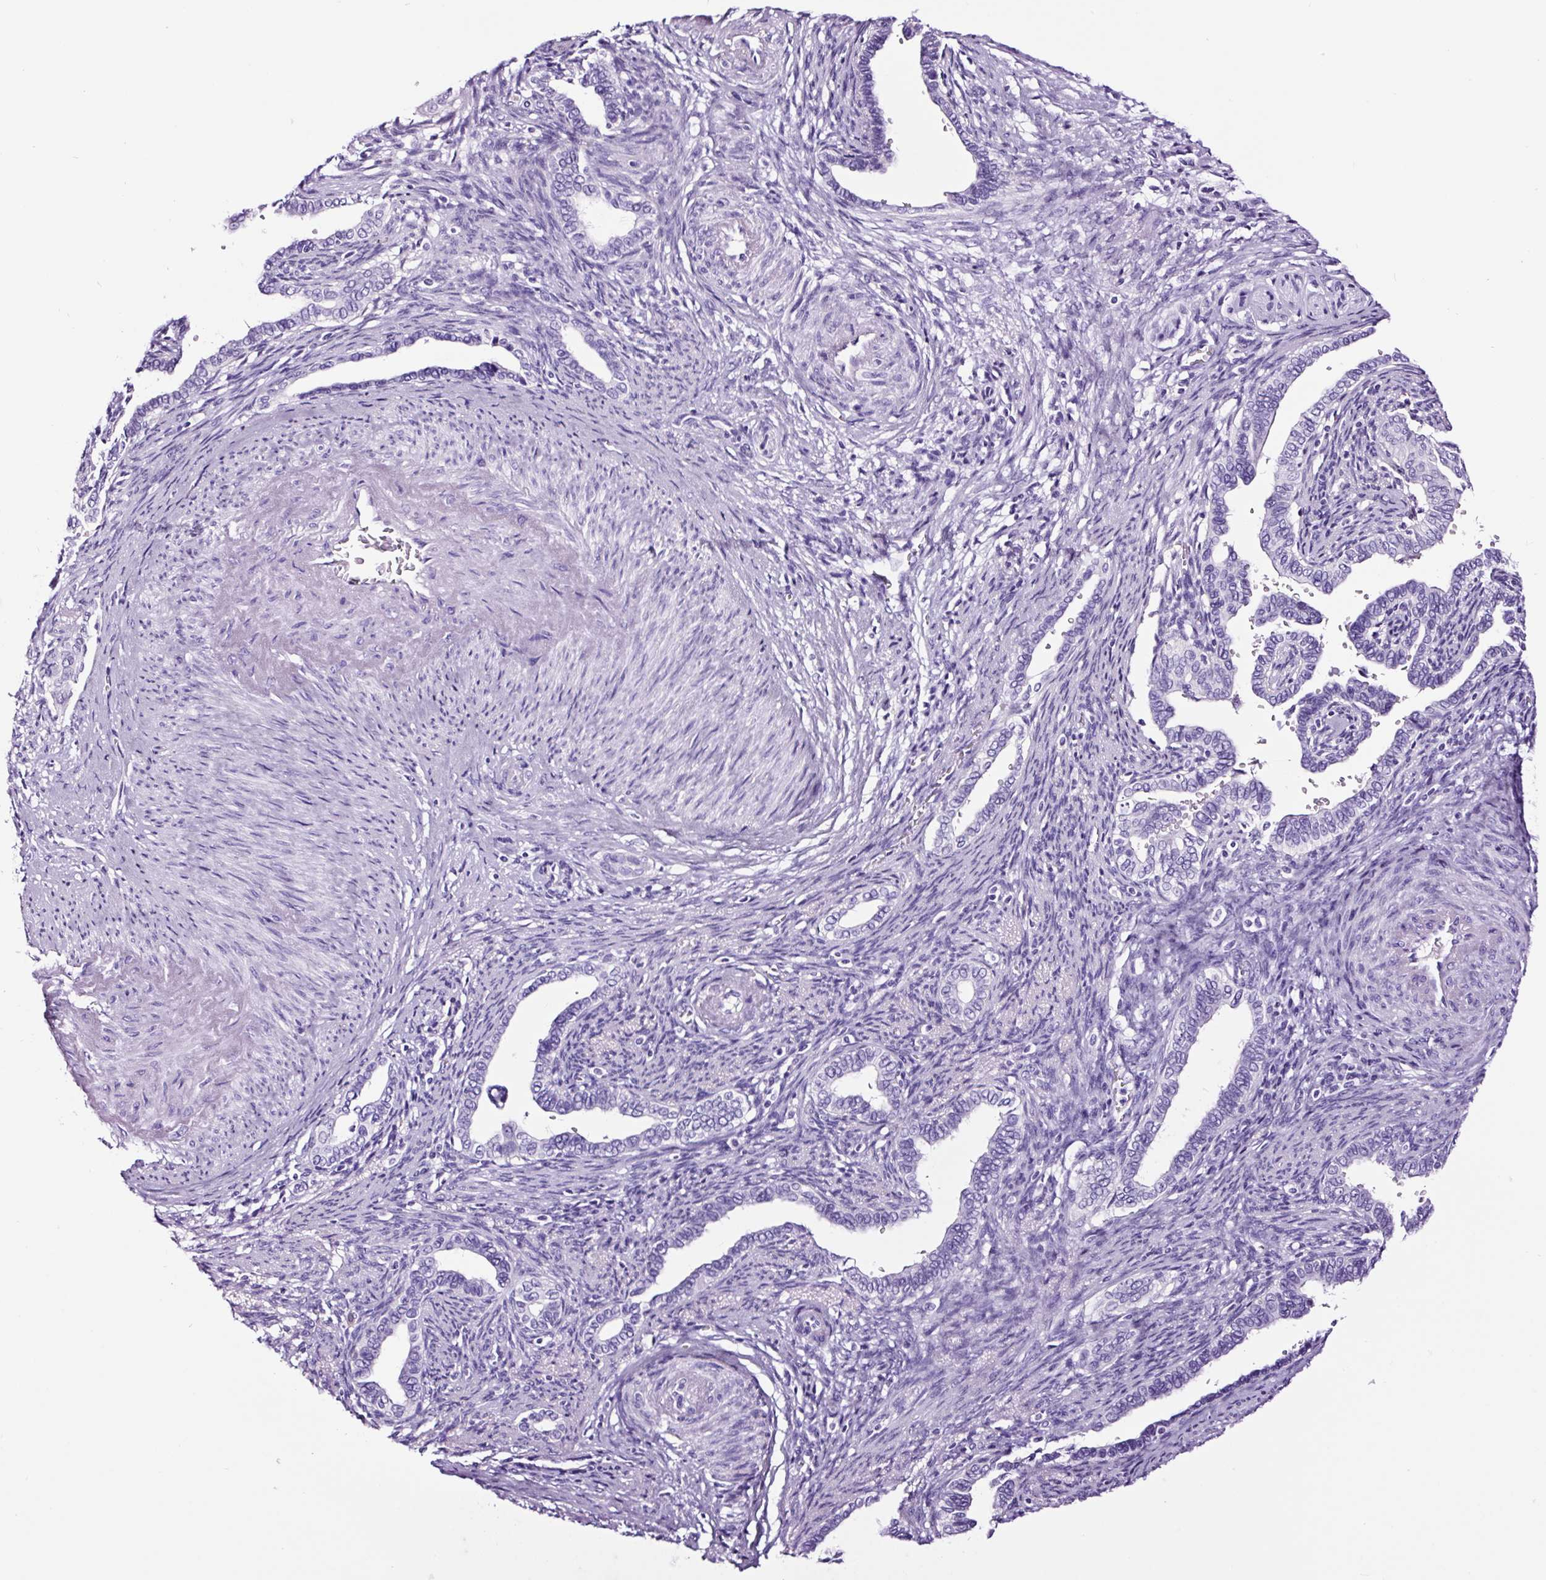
{"staining": {"intensity": "negative", "quantity": "none", "location": "none"}, "tissue": "cervical cancer", "cell_type": "Tumor cells", "image_type": "cancer", "snomed": [{"axis": "morphology", "description": "Adenocarcinoma, NOS"}, {"axis": "morphology", "description": "Adenocarcinoma, Low grade"}, {"axis": "topography", "description": "Cervix"}], "caption": "Immunohistochemistry photomicrograph of human cervical cancer (low-grade adenocarcinoma) stained for a protein (brown), which demonstrates no staining in tumor cells.", "gene": "FBXL7", "patient": {"sex": "female", "age": 35}}